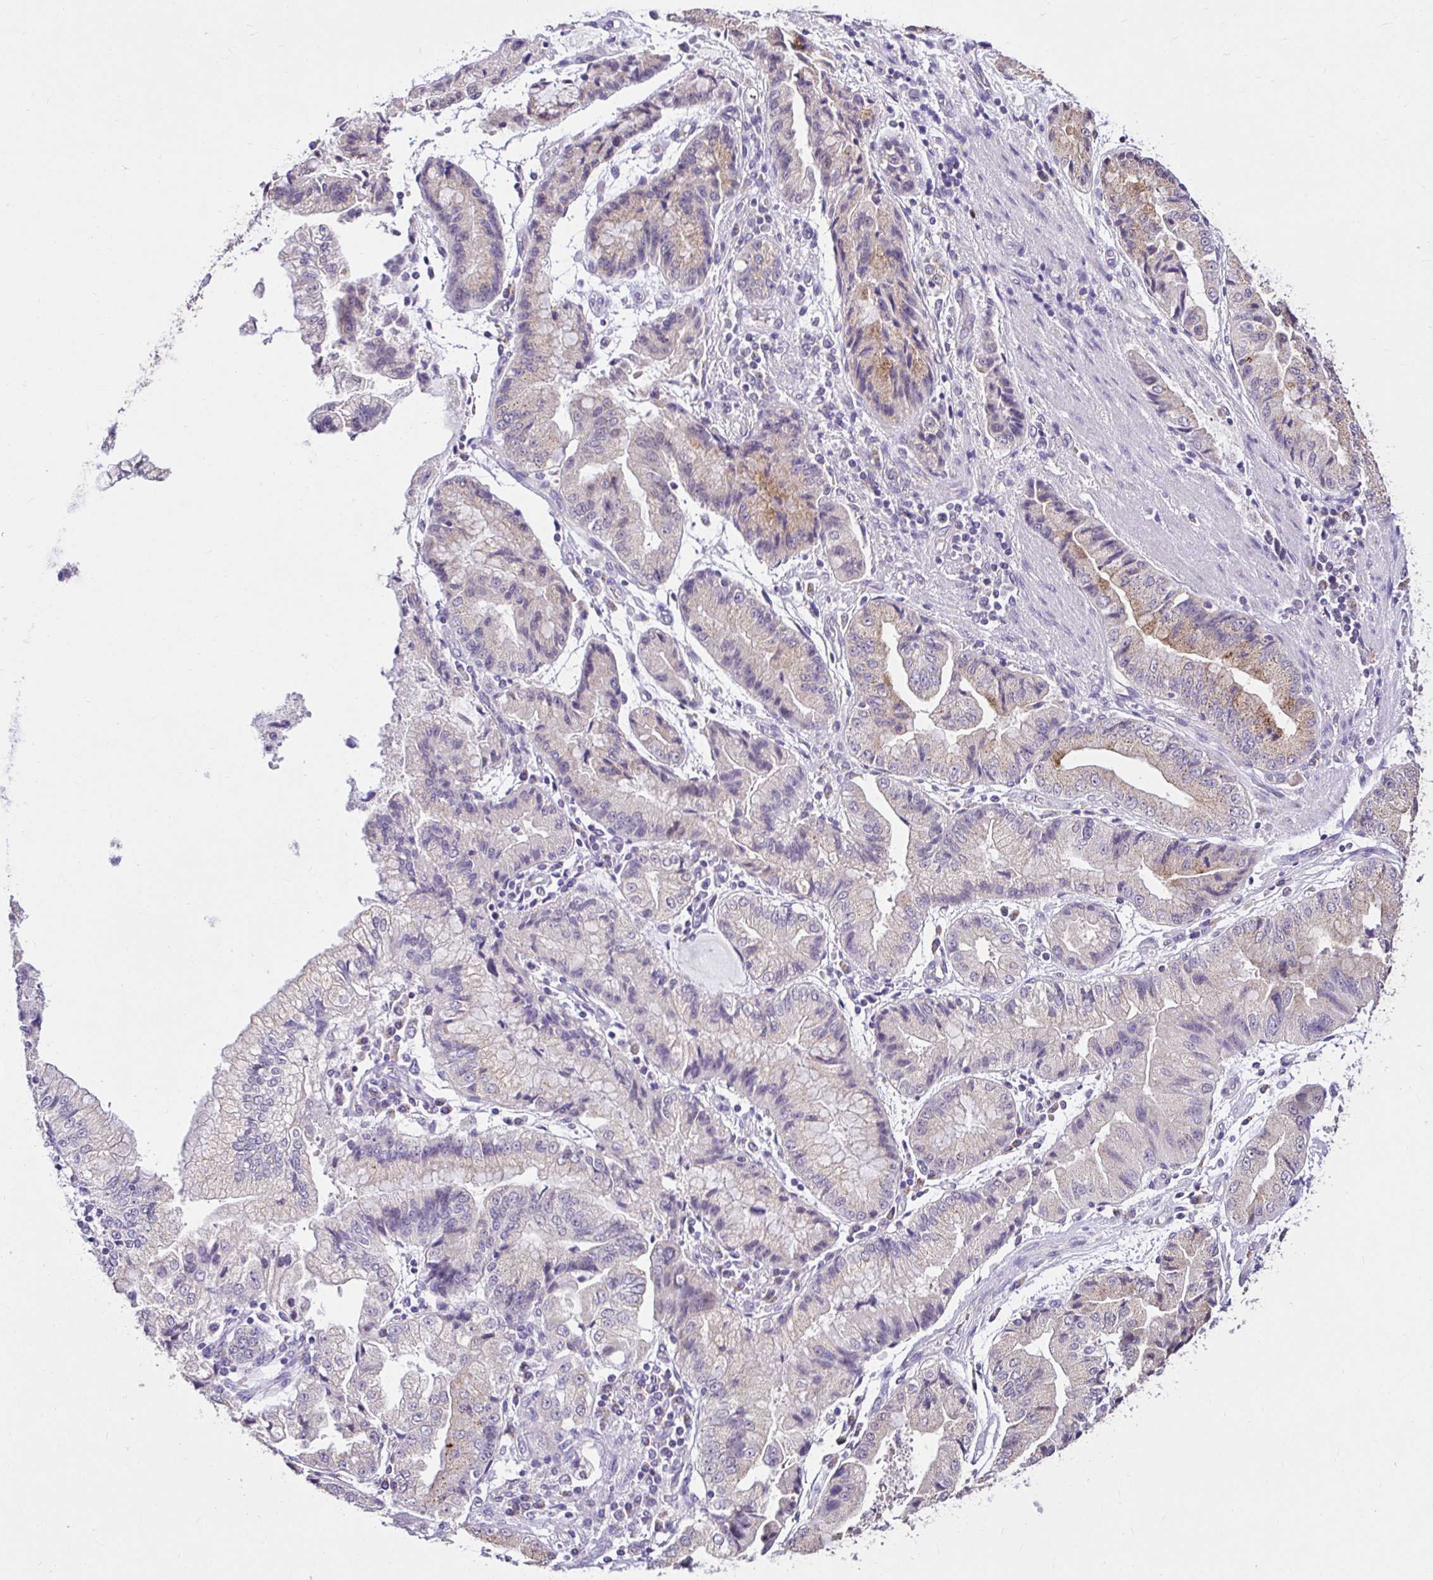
{"staining": {"intensity": "weak", "quantity": "<25%", "location": "cytoplasmic/membranous"}, "tissue": "stomach cancer", "cell_type": "Tumor cells", "image_type": "cancer", "snomed": [{"axis": "morphology", "description": "Adenocarcinoma, NOS"}, {"axis": "topography", "description": "Stomach, upper"}], "caption": "An immunohistochemistry micrograph of stomach adenocarcinoma is shown. There is no staining in tumor cells of stomach adenocarcinoma. Brightfield microscopy of immunohistochemistry stained with DAB (3,3'-diaminobenzidine) (brown) and hematoxylin (blue), captured at high magnification.", "gene": "KIAA1210", "patient": {"sex": "female", "age": 74}}